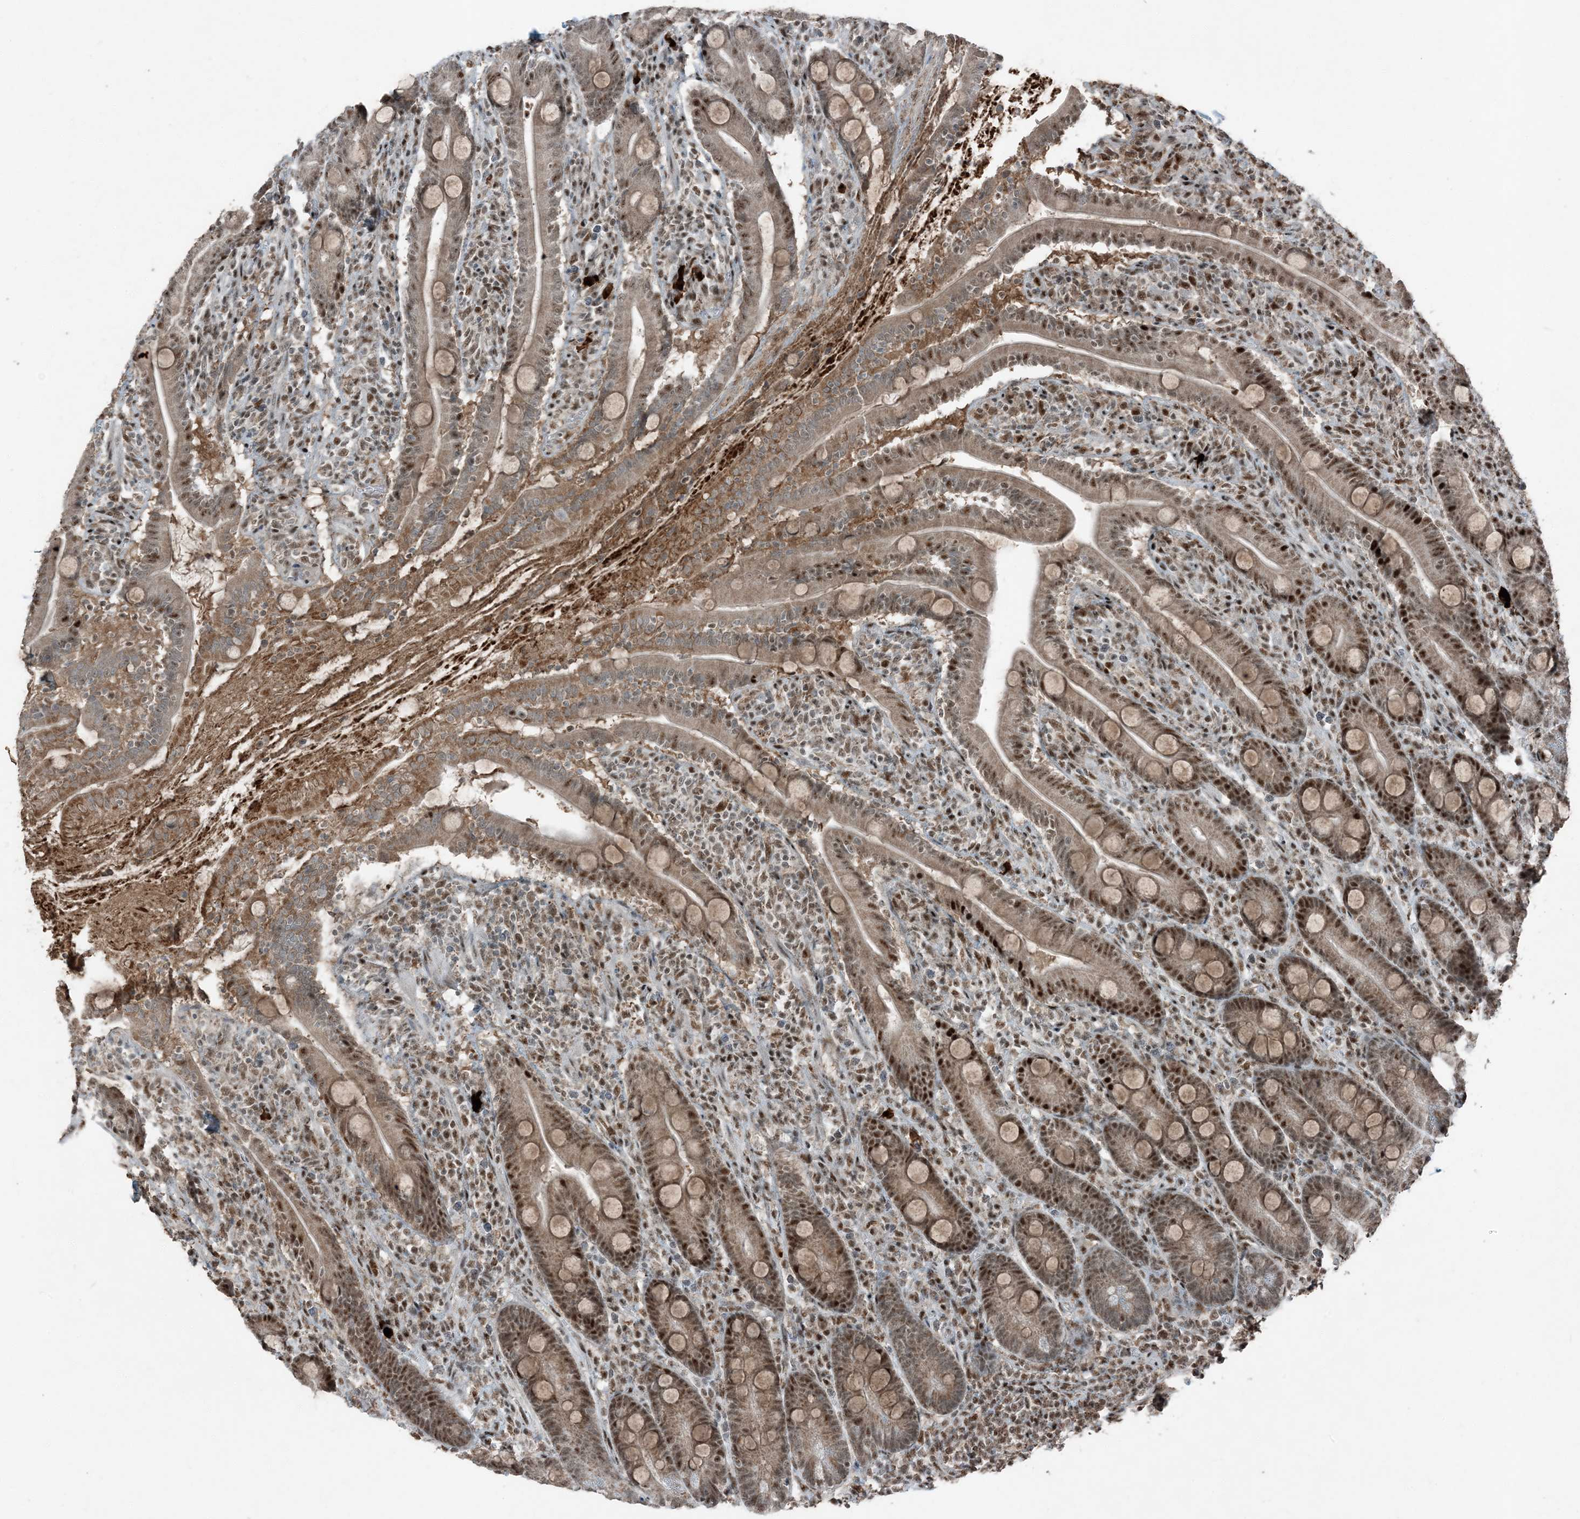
{"staining": {"intensity": "strong", "quantity": ">75%", "location": "nuclear"}, "tissue": "duodenum", "cell_type": "Glandular cells", "image_type": "normal", "snomed": [{"axis": "morphology", "description": "Normal tissue, NOS"}, {"axis": "topography", "description": "Duodenum"}], "caption": "The histopathology image shows immunohistochemical staining of normal duodenum. There is strong nuclear staining is present in about >75% of glandular cells.", "gene": "TADA2B", "patient": {"sex": "male", "age": 35}}